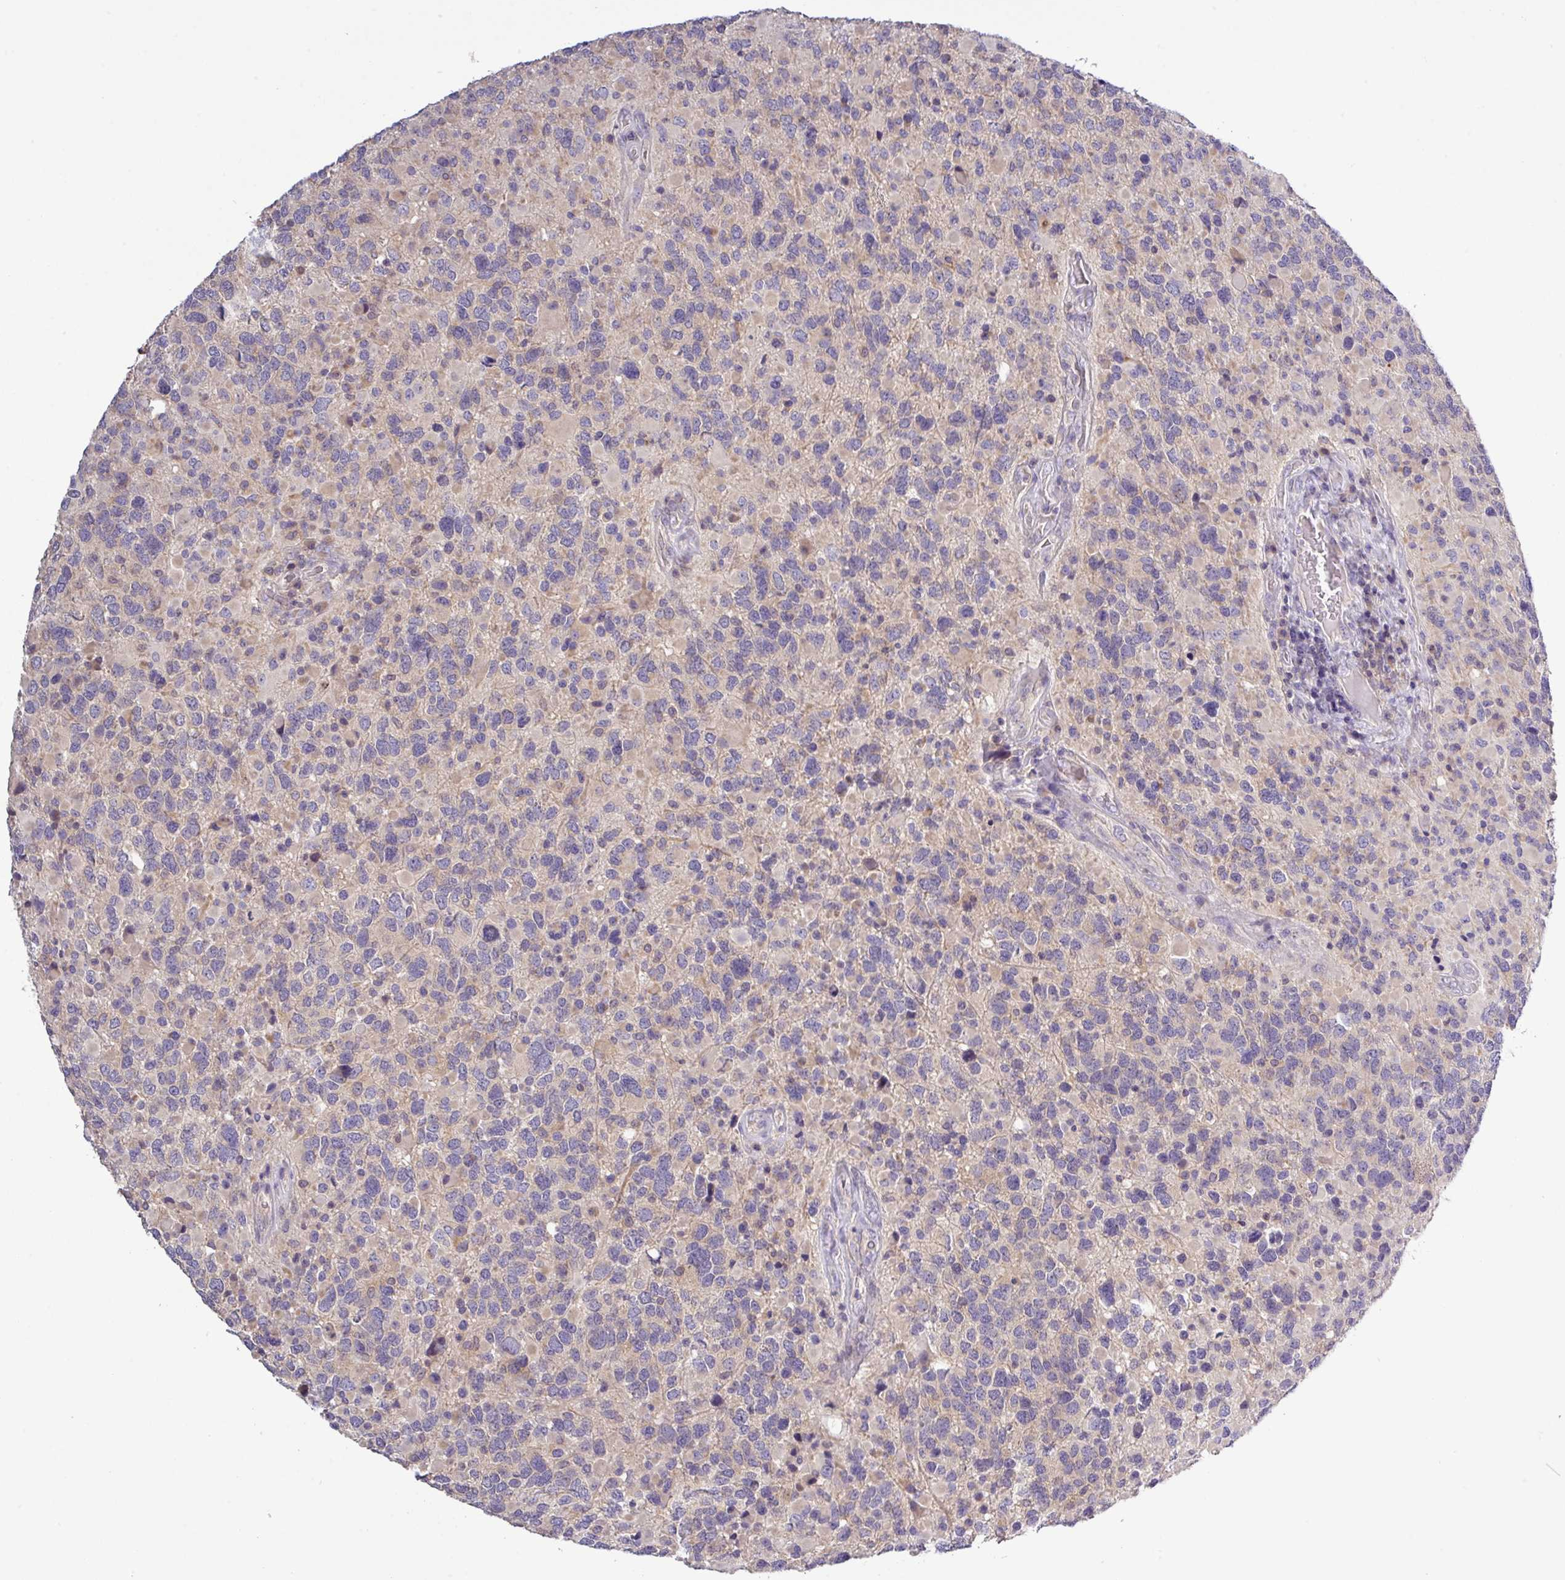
{"staining": {"intensity": "negative", "quantity": "none", "location": "none"}, "tissue": "glioma", "cell_type": "Tumor cells", "image_type": "cancer", "snomed": [{"axis": "morphology", "description": "Glioma, malignant, High grade"}, {"axis": "topography", "description": "Brain"}], "caption": "Tumor cells show no significant protein expression in glioma.", "gene": "TMEM62", "patient": {"sex": "female", "age": 40}}